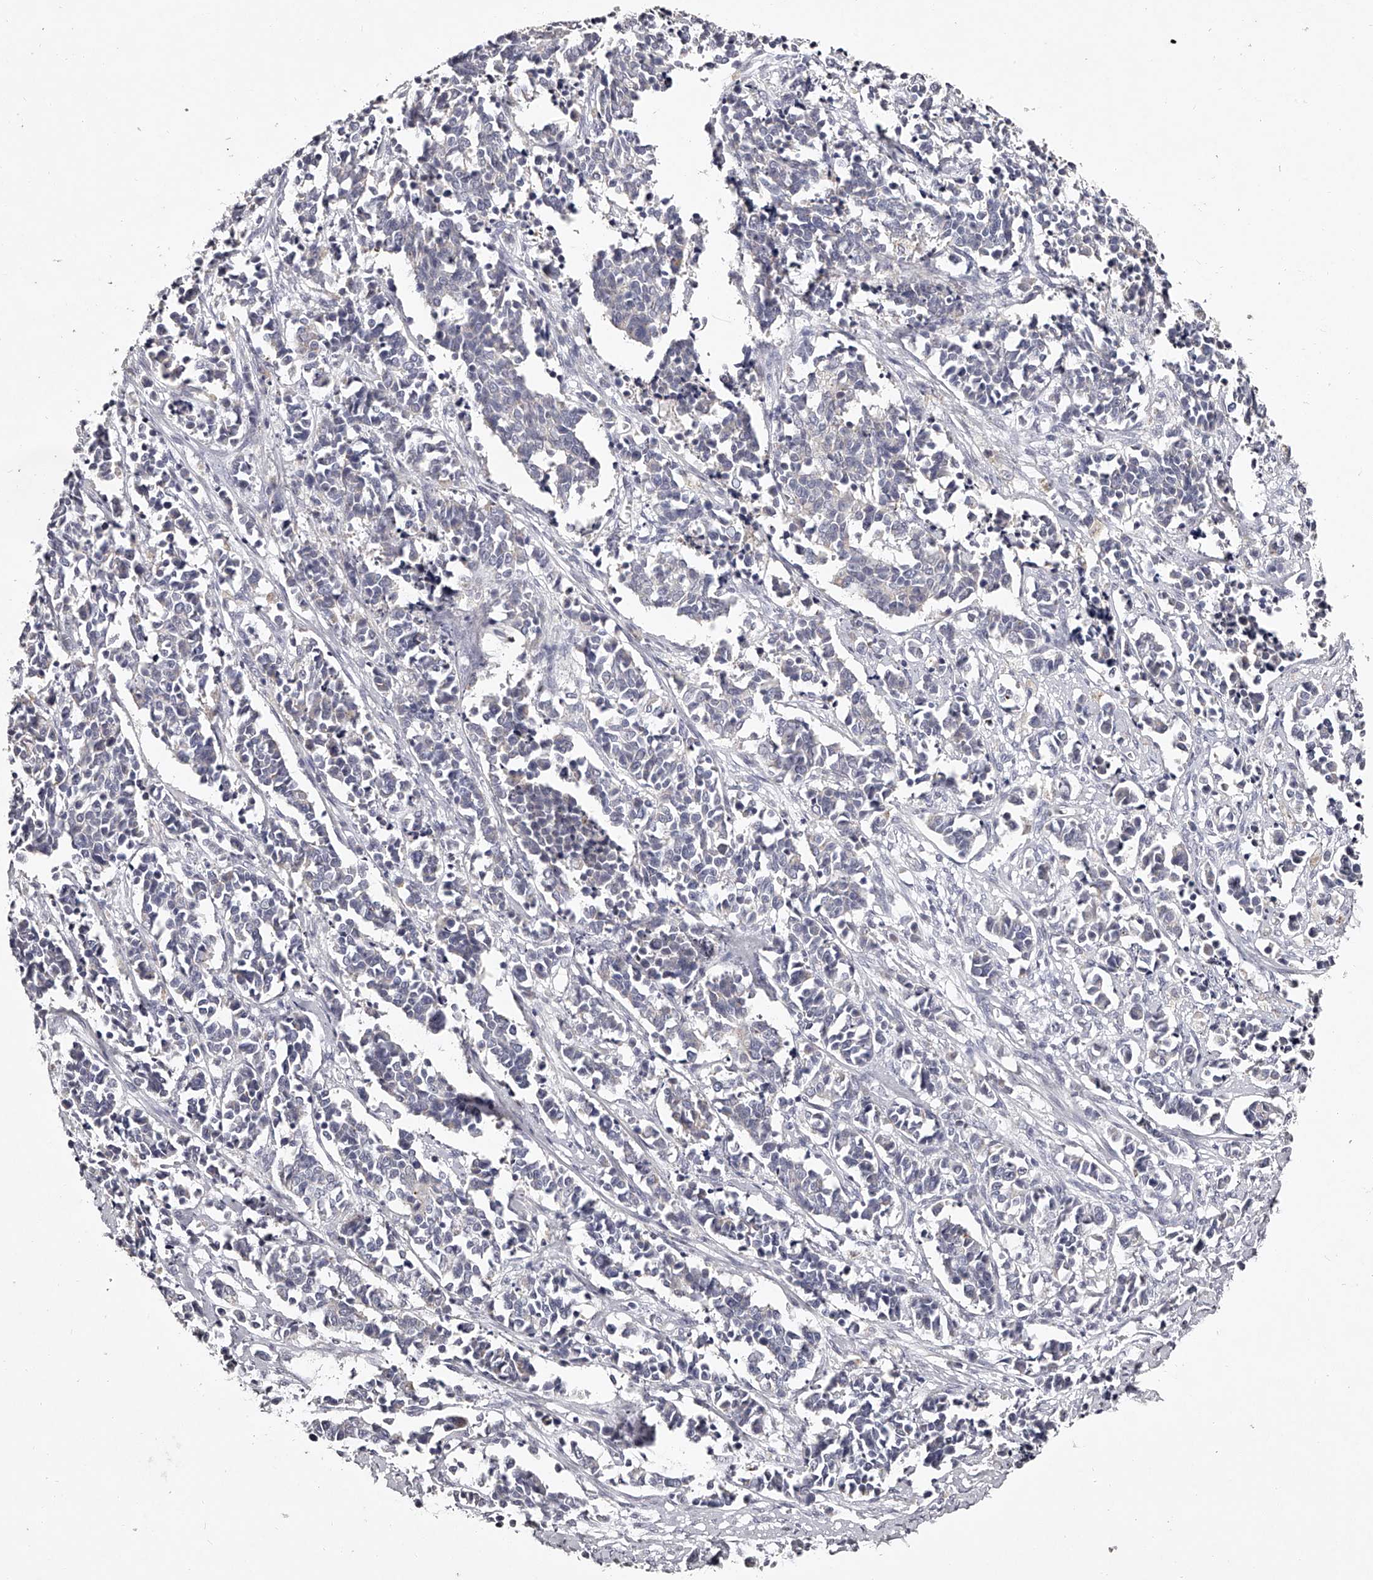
{"staining": {"intensity": "negative", "quantity": "none", "location": "none"}, "tissue": "cervical cancer", "cell_type": "Tumor cells", "image_type": "cancer", "snomed": [{"axis": "morphology", "description": "Normal tissue, NOS"}, {"axis": "morphology", "description": "Squamous cell carcinoma, NOS"}, {"axis": "topography", "description": "Cervix"}], "caption": "There is no significant positivity in tumor cells of cervical cancer.", "gene": "NT5DC1", "patient": {"sex": "female", "age": 35}}